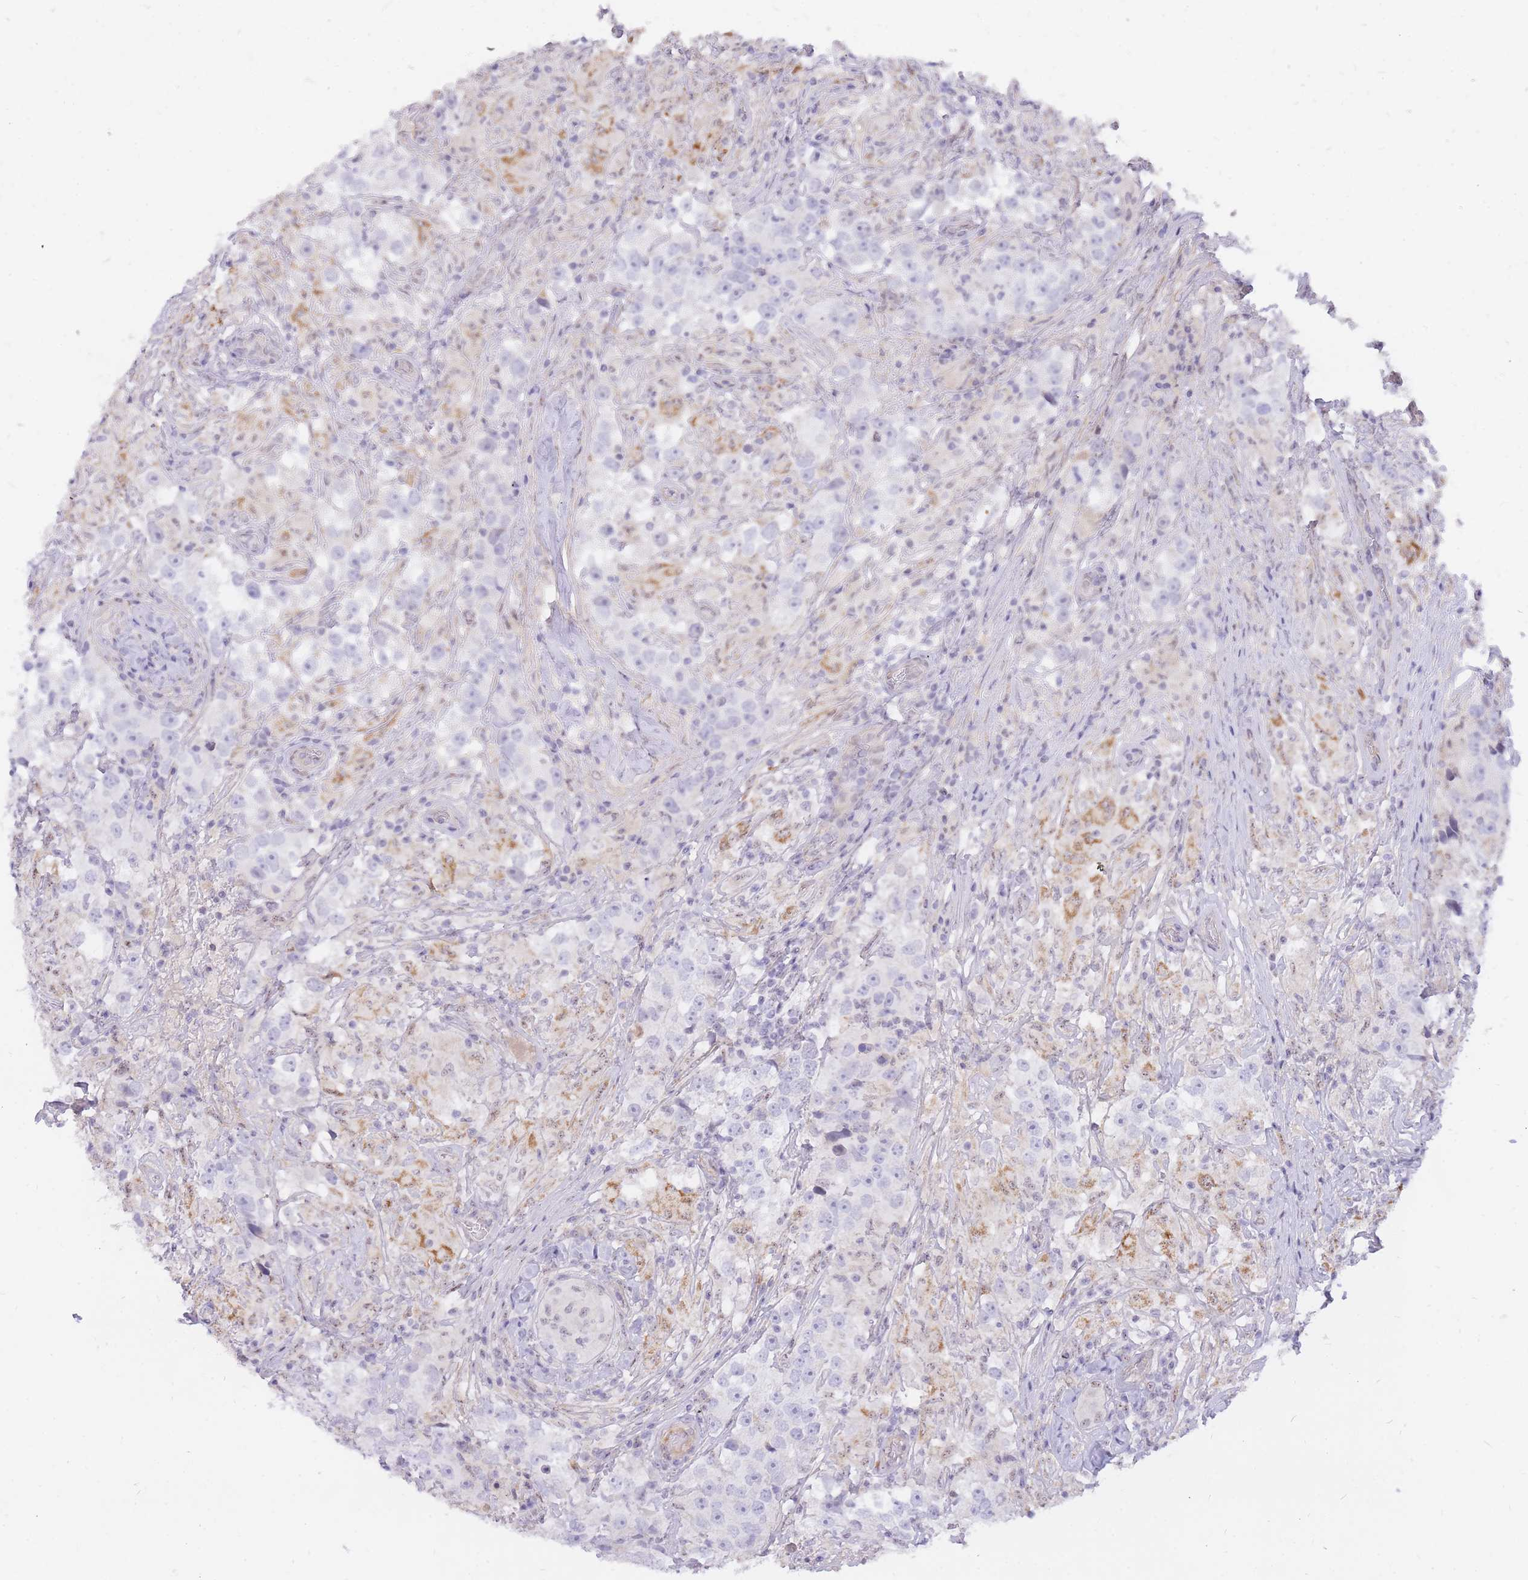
{"staining": {"intensity": "negative", "quantity": "none", "location": "none"}, "tissue": "testis cancer", "cell_type": "Tumor cells", "image_type": "cancer", "snomed": [{"axis": "morphology", "description": "Seminoma, NOS"}, {"axis": "topography", "description": "Testis"}], "caption": "The photomicrograph demonstrates no staining of tumor cells in testis cancer.", "gene": "TLE2", "patient": {"sex": "male", "age": 46}}